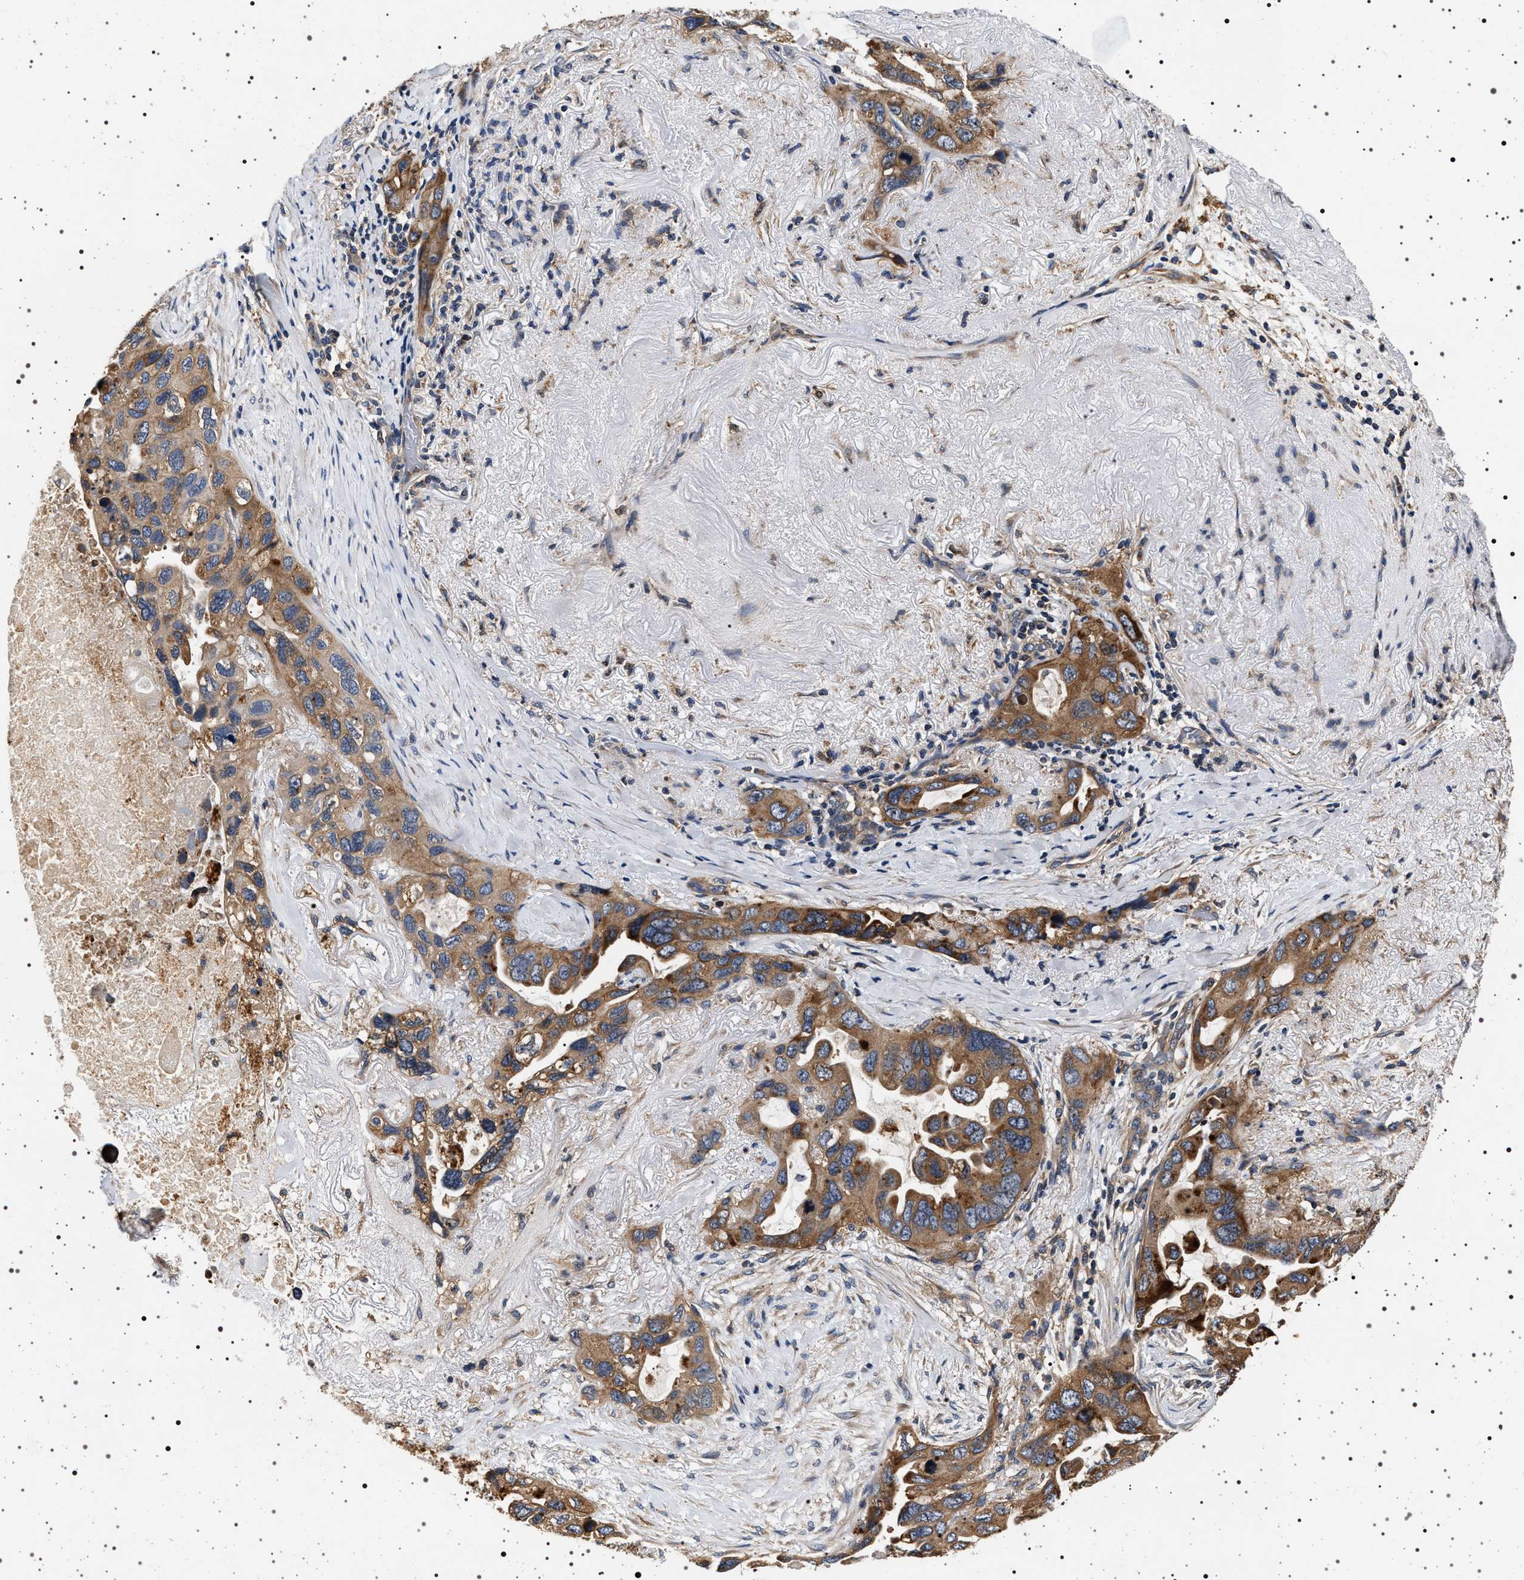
{"staining": {"intensity": "moderate", "quantity": ">75%", "location": "cytoplasmic/membranous"}, "tissue": "lung cancer", "cell_type": "Tumor cells", "image_type": "cancer", "snomed": [{"axis": "morphology", "description": "Squamous cell carcinoma, NOS"}, {"axis": "topography", "description": "Lung"}], "caption": "A brown stain shows moderate cytoplasmic/membranous expression of a protein in human lung cancer tumor cells. (Brightfield microscopy of DAB IHC at high magnification).", "gene": "DCBLD2", "patient": {"sex": "female", "age": 73}}